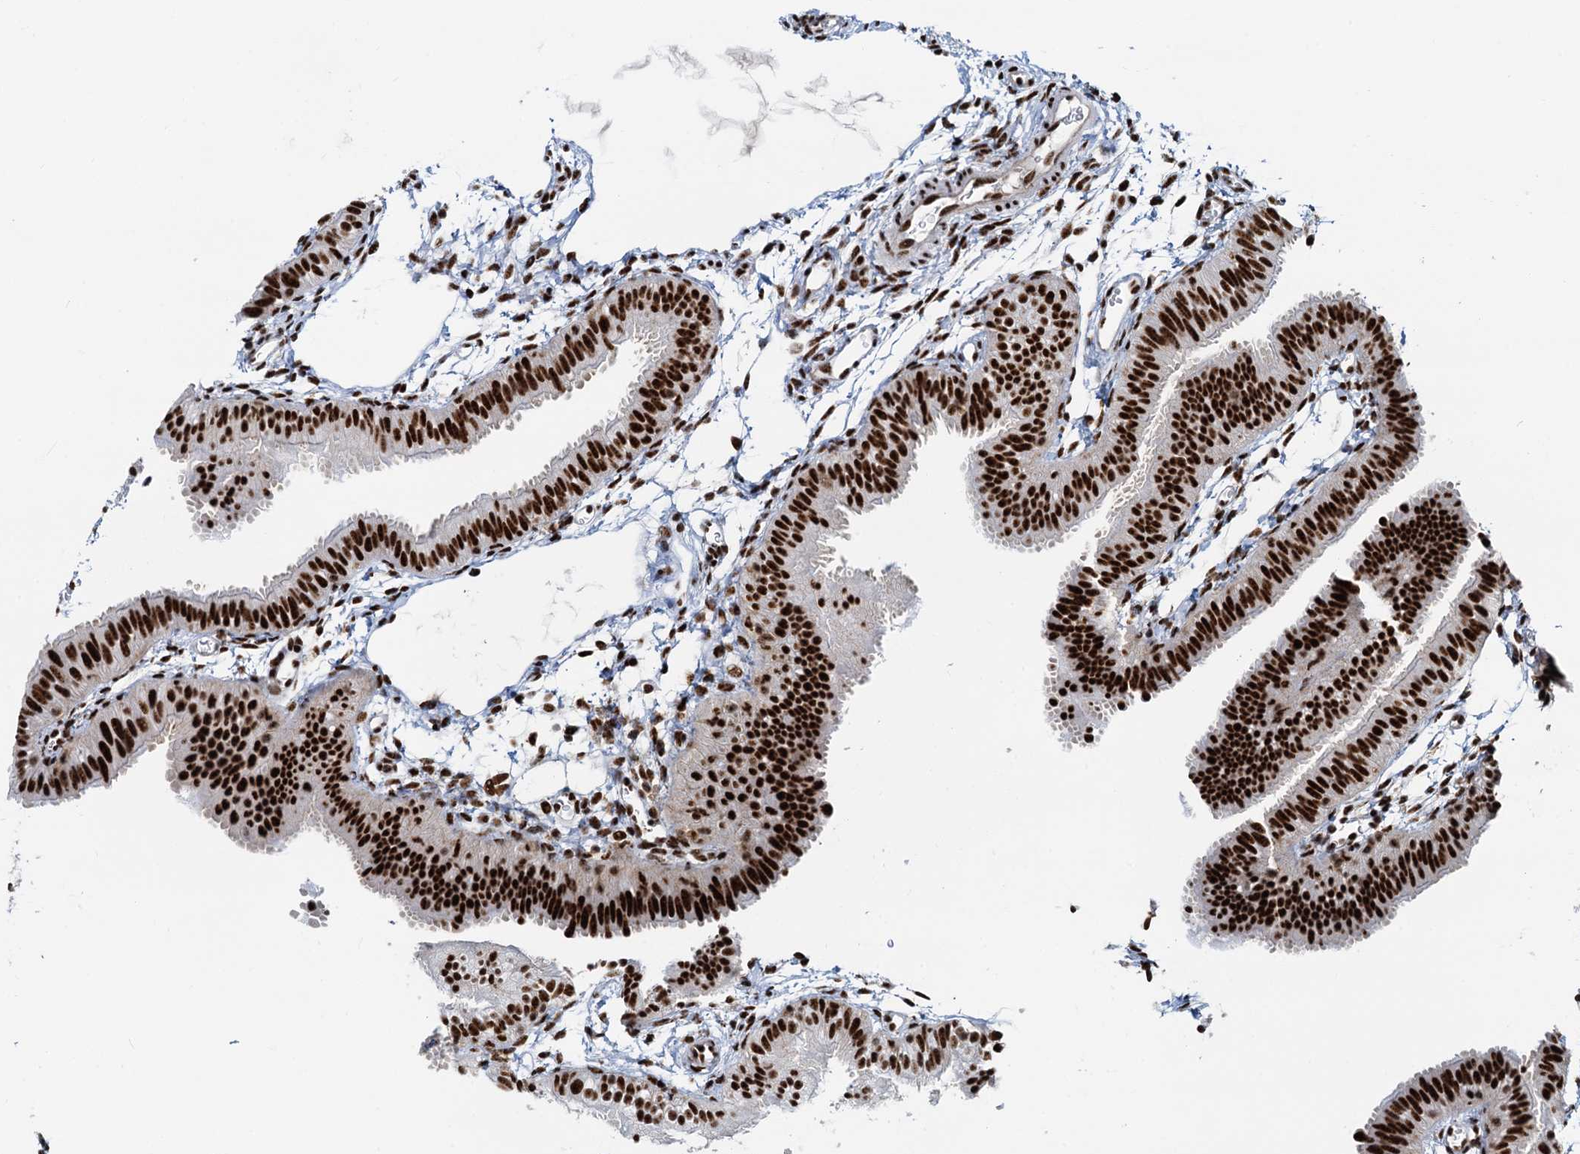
{"staining": {"intensity": "strong", "quantity": ">75%", "location": "nuclear"}, "tissue": "fallopian tube", "cell_type": "Glandular cells", "image_type": "normal", "snomed": [{"axis": "morphology", "description": "Normal tissue, NOS"}, {"axis": "topography", "description": "Fallopian tube"}], "caption": "An immunohistochemistry (IHC) image of normal tissue is shown. Protein staining in brown shows strong nuclear positivity in fallopian tube within glandular cells. (IHC, brightfield microscopy, high magnification).", "gene": "RBM26", "patient": {"sex": "female", "age": 35}}